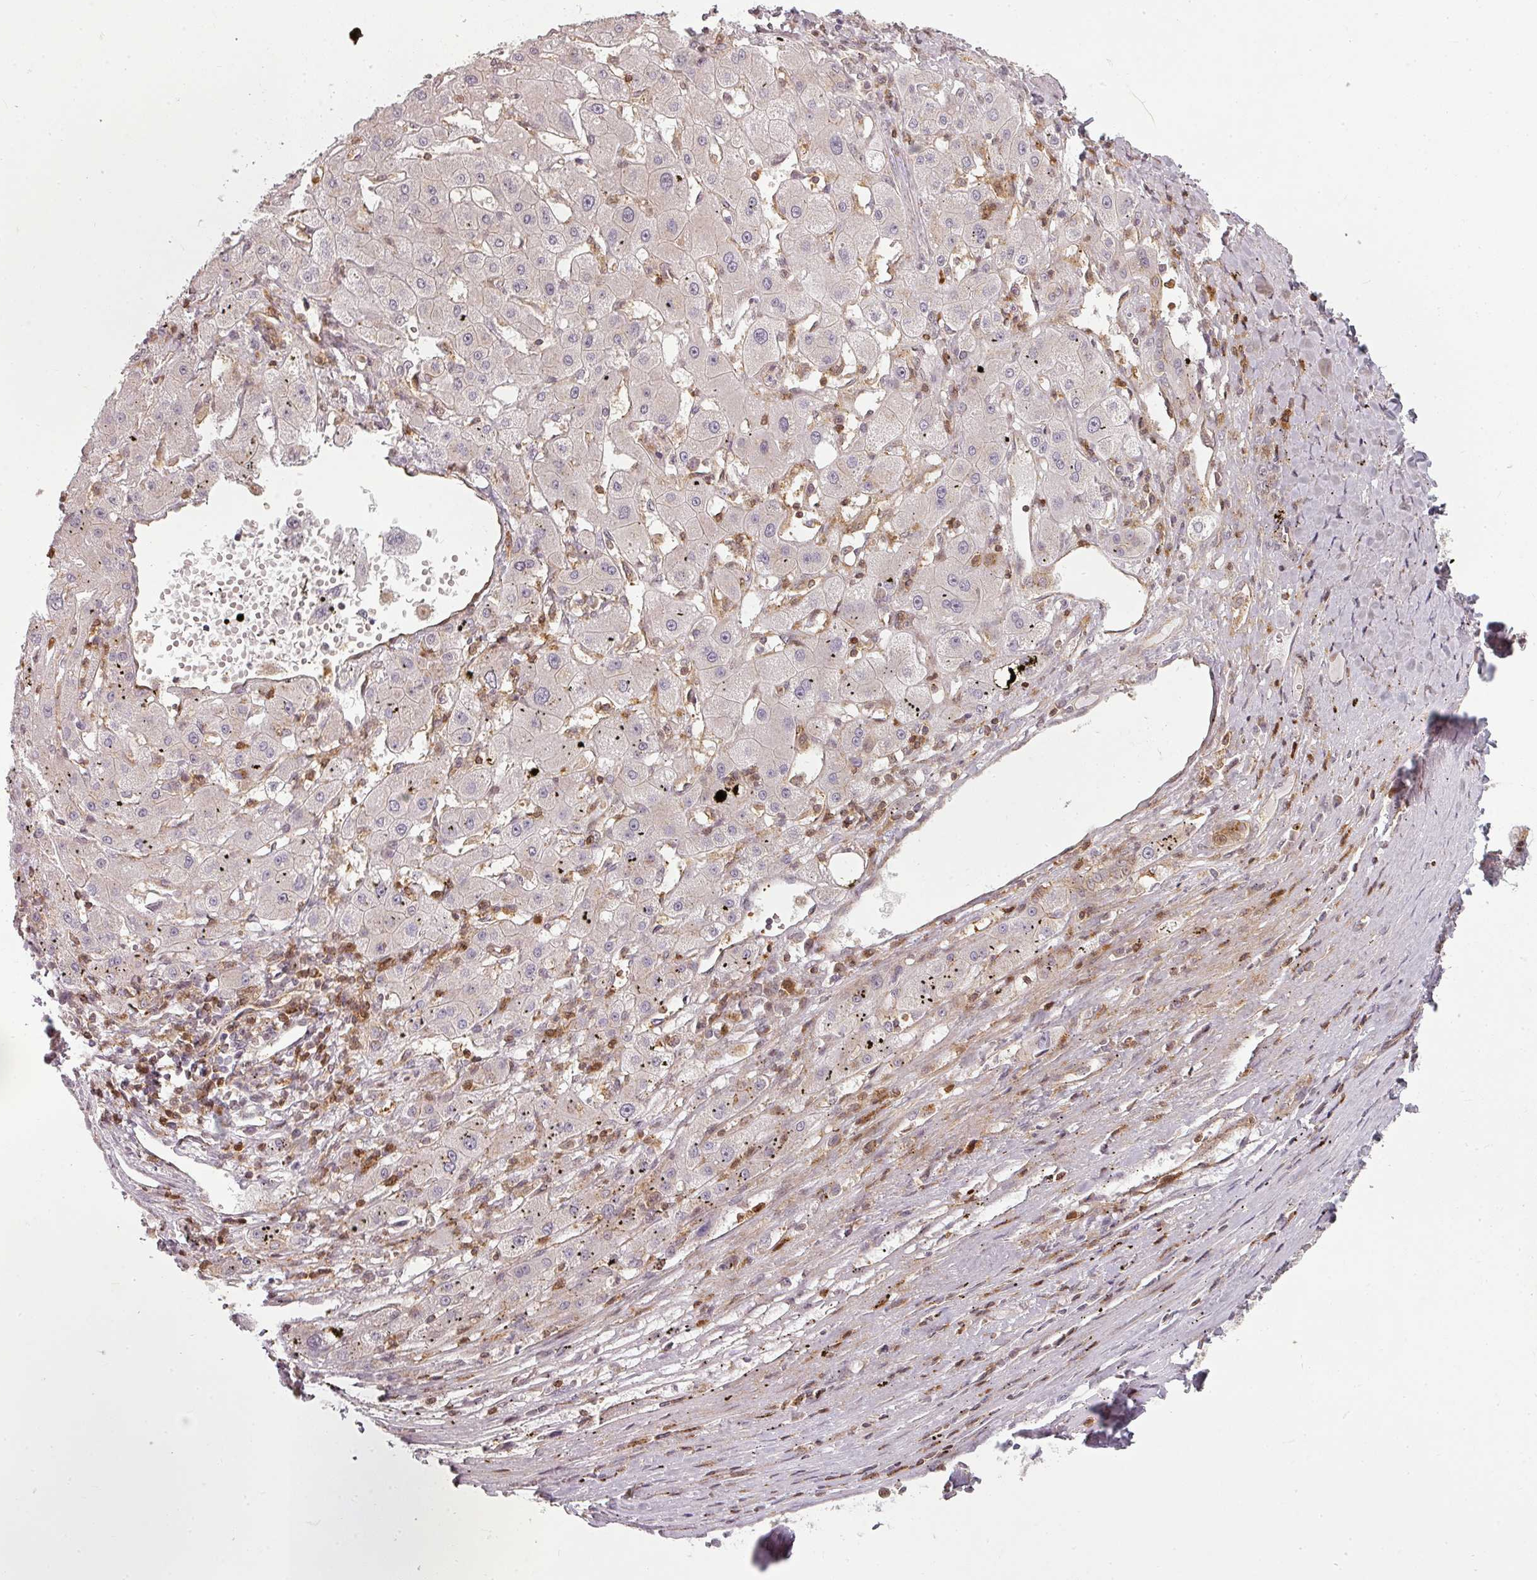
{"staining": {"intensity": "negative", "quantity": "none", "location": "none"}, "tissue": "liver cancer", "cell_type": "Tumor cells", "image_type": "cancer", "snomed": [{"axis": "morphology", "description": "Carcinoma, Hepatocellular, NOS"}, {"axis": "topography", "description": "Liver"}], "caption": "High power microscopy photomicrograph of an IHC micrograph of hepatocellular carcinoma (liver), revealing no significant expression in tumor cells.", "gene": "CLIC1", "patient": {"sex": "male", "age": 72}}